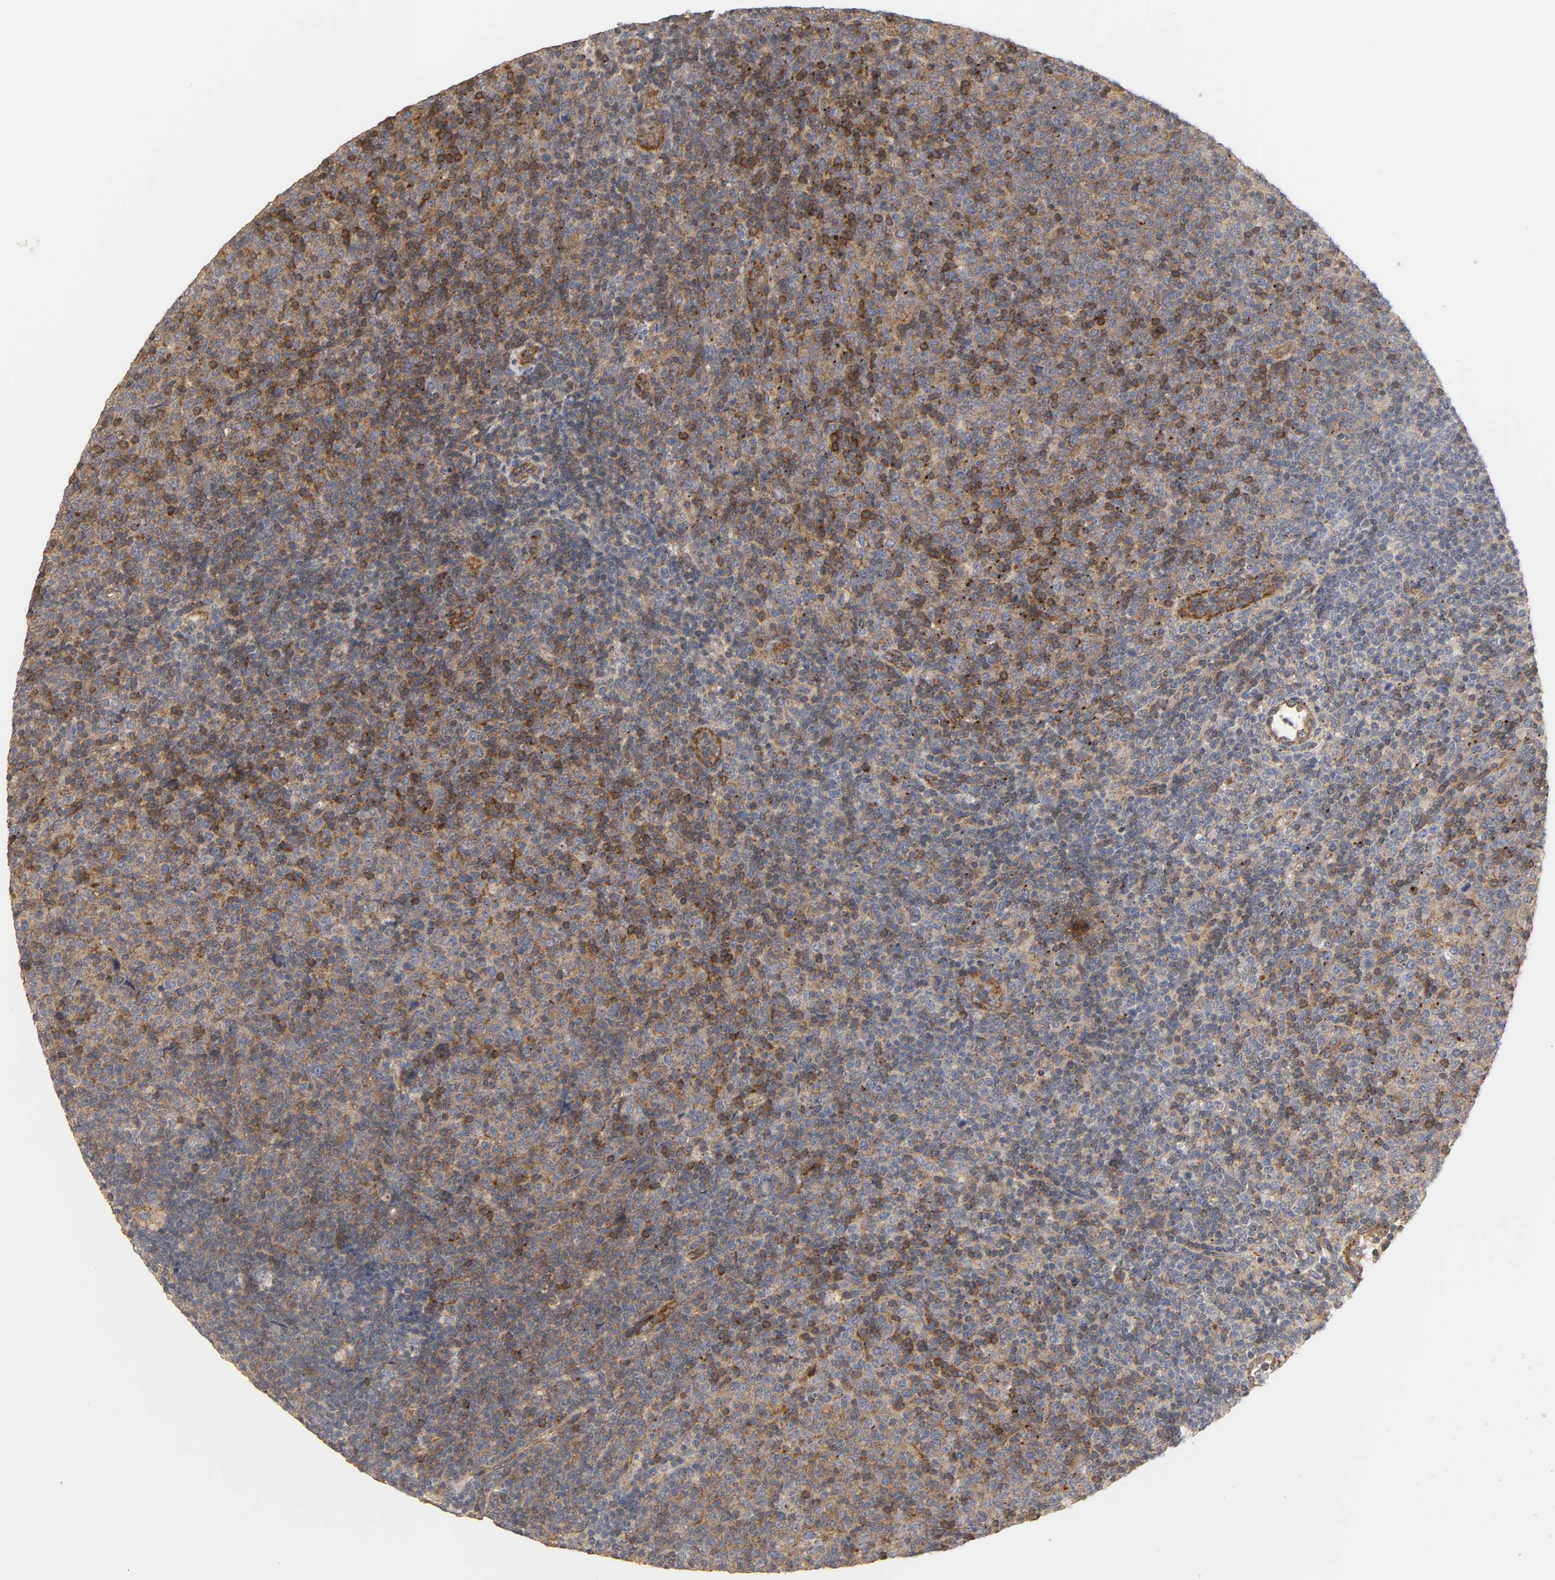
{"staining": {"intensity": "strong", "quantity": ">75%", "location": "cytoplasmic/membranous"}, "tissue": "lymphoma", "cell_type": "Tumor cells", "image_type": "cancer", "snomed": [{"axis": "morphology", "description": "Malignant lymphoma, non-Hodgkin's type, Low grade"}, {"axis": "topography", "description": "Lymph node"}], "caption": "Immunohistochemical staining of human lymphoma demonstrates strong cytoplasmic/membranous protein expression in approximately >75% of tumor cells.", "gene": "SH3GLB1", "patient": {"sex": "male", "age": 70}}